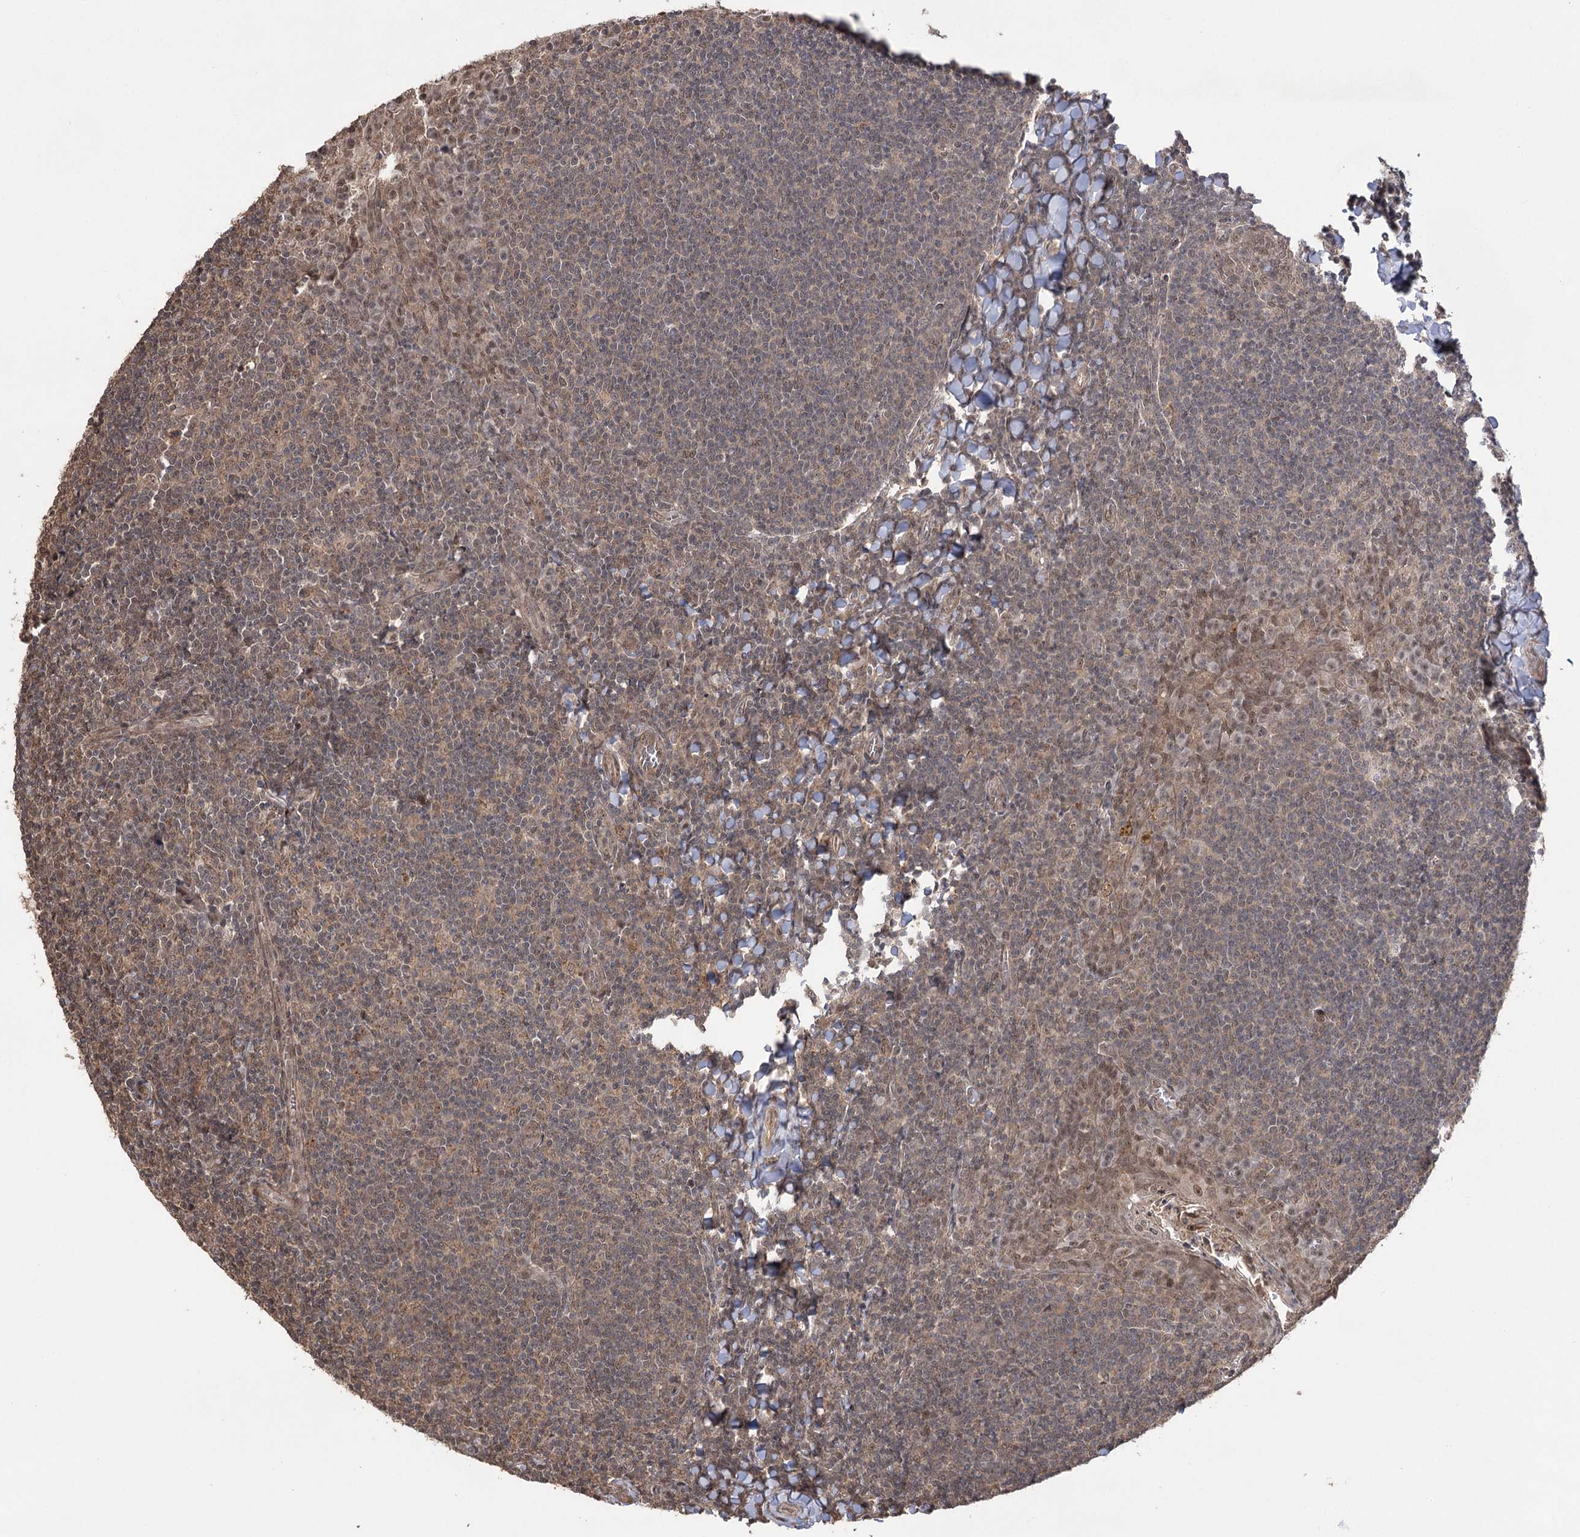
{"staining": {"intensity": "moderate", "quantity": "25%-75%", "location": "cytoplasmic/membranous"}, "tissue": "tonsil", "cell_type": "Germinal center cells", "image_type": "normal", "snomed": [{"axis": "morphology", "description": "Normal tissue, NOS"}, {"axis": "topography", "description": "Tonsil"}], "caption": "This is a micrograph of immunohistochemistry (IHC) staining of unremarkable tonsil, which shows moderate staining in the cytoplasmic/membranous of germinal center cells.", "gene": "TENM2", "patient": {"sex": "male", "age": 27}}